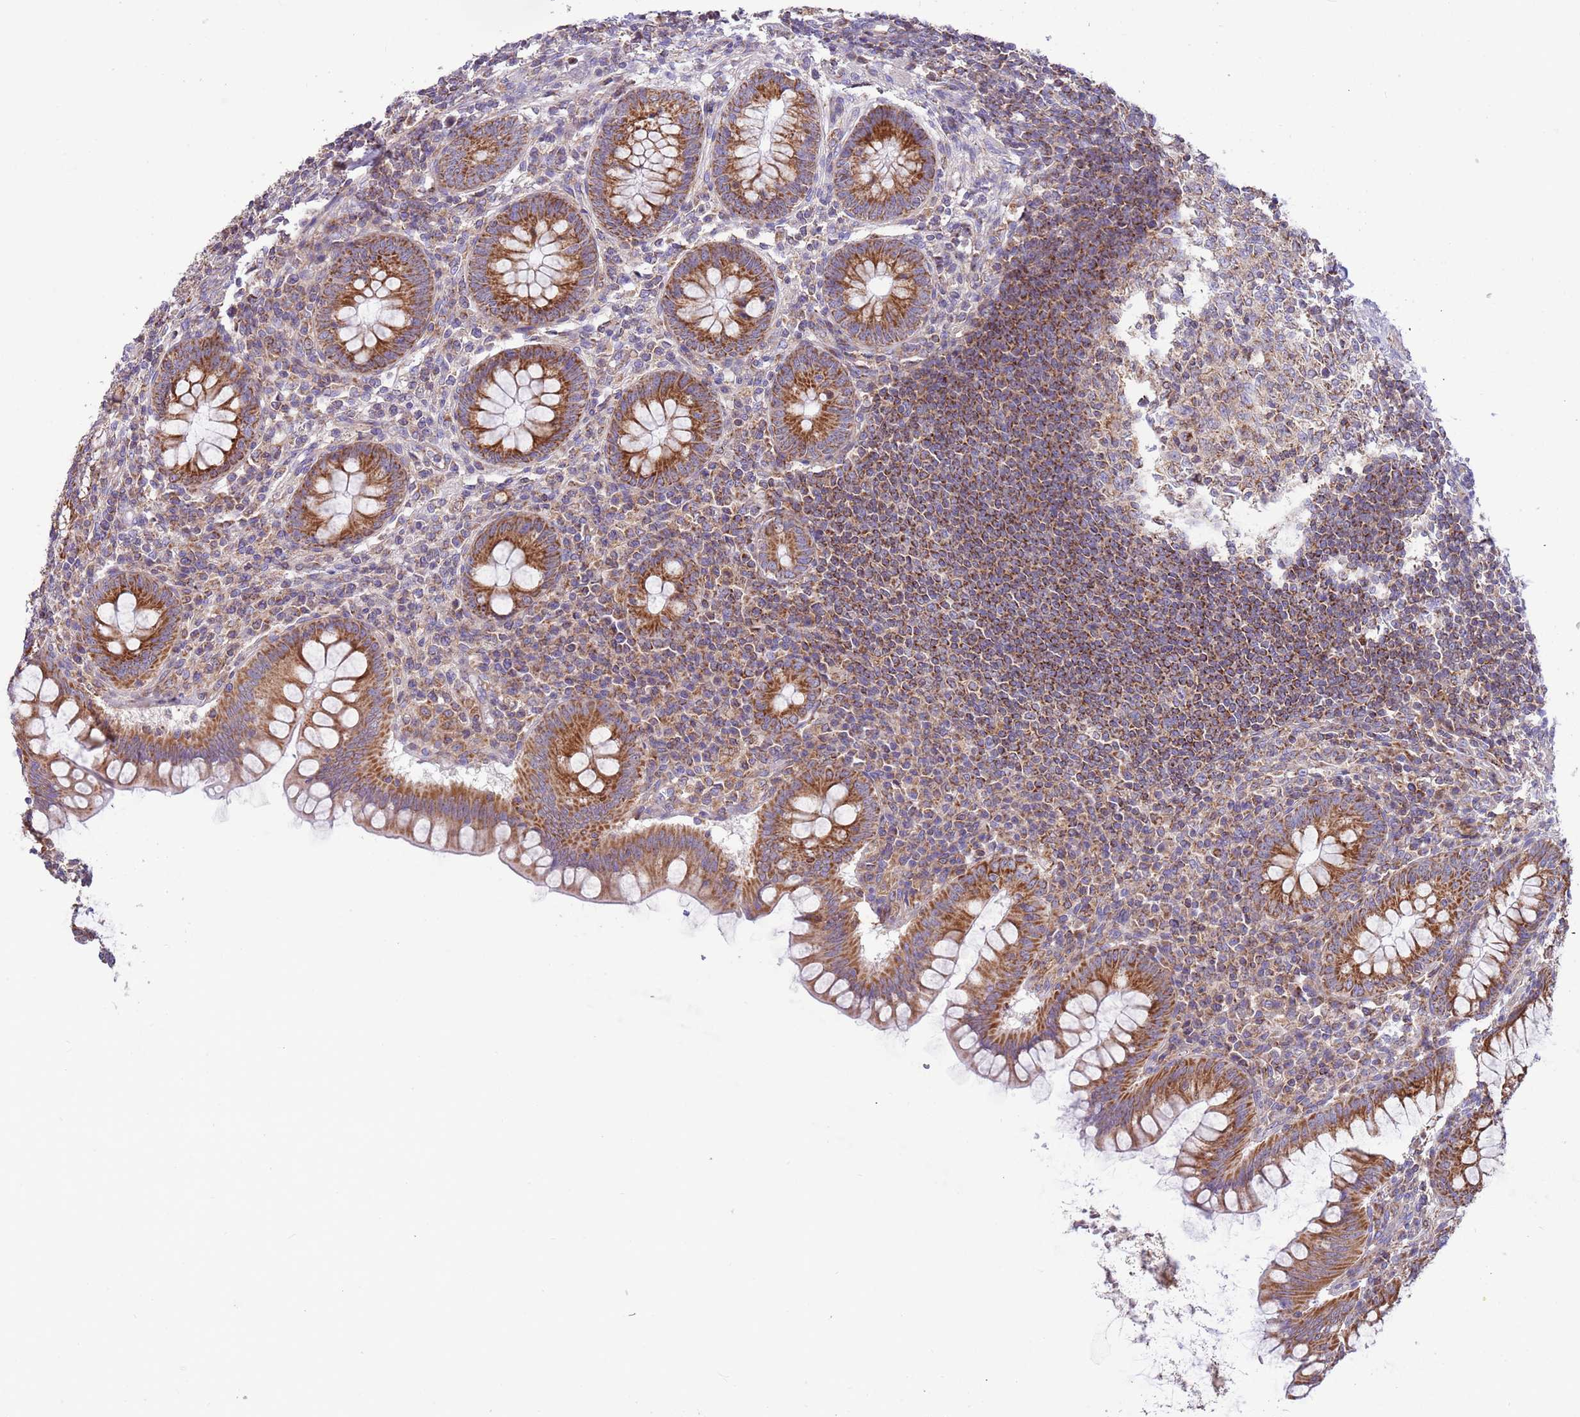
{"staining": {"intensity": "strong", "quantity": ">75%", "location": "cytoplasmic/membranous"}, "tissue": "appendix", "cell_type": "Glandular cells", "image_type": "normal", "snomed": [{"axis": "morphology", "description": "Normal tissue, NOS"}, {"axis": "topography", "description": "Appendix"}], "caption": "A high amount of strong cytoplasmic/membranous expression is present in about >75% of glandular cells in normal appendix.", "gene": "IRS4", "patient": {"sex": "female", "age": 33}}